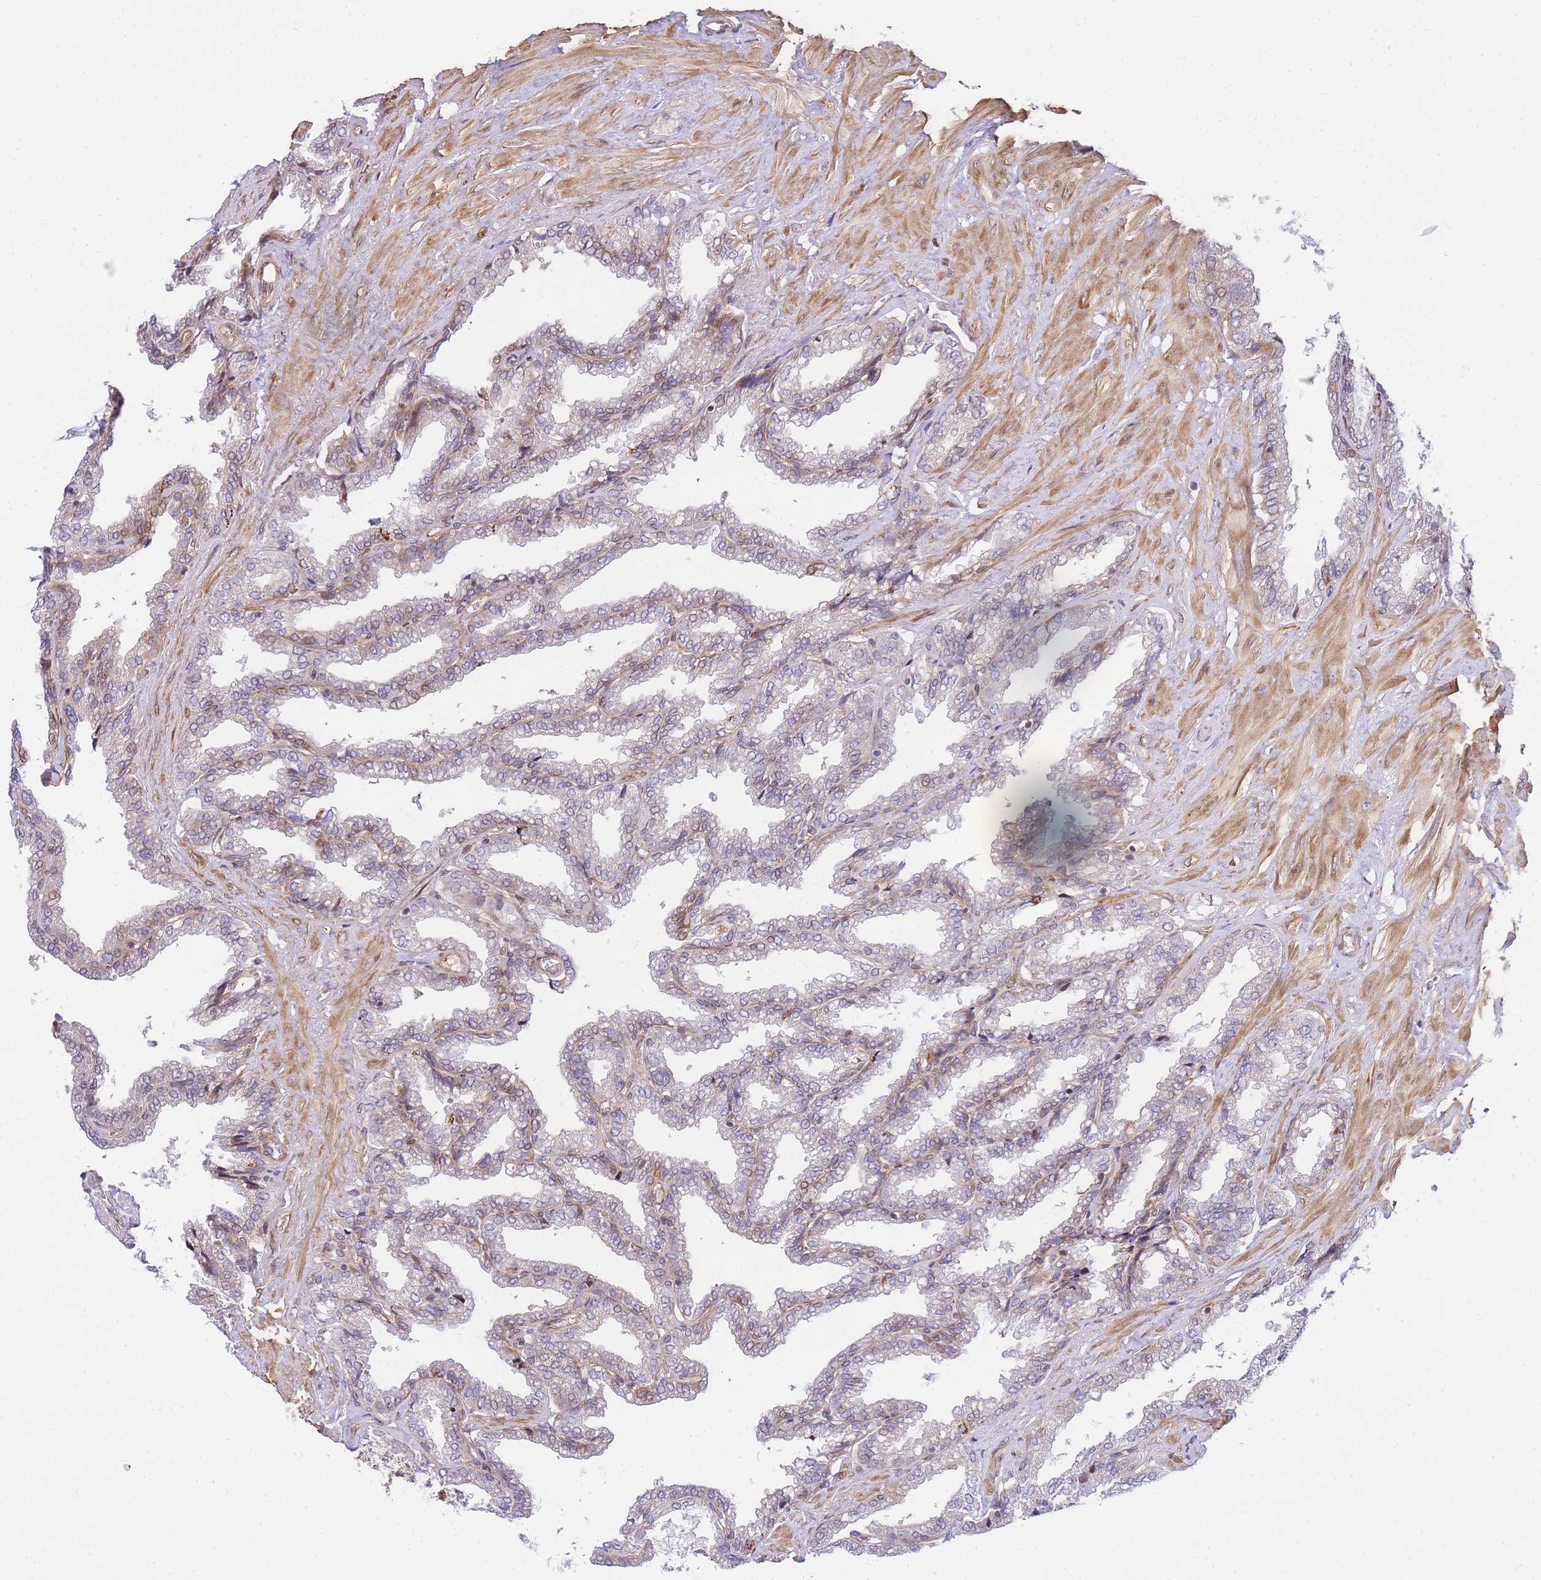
{"staining": {"intensity": "moderate", "quantity": "<25%", "location": "cytoplasmic/membranous"}, "tissue": "seminal vesicle", "cell_type": "Glandular cells", "image_type": "normal", "snomed": [{"axis": "morphology", "description": "Normal tissue, NOS"}, {"axis": "topography", "description": "Seminal veicle"}], "caption": "High-power microscopy captured an IHC image of unremarkable seminal vesicle, revealing moderate cytoplasmic/membranous staining in approximately <25% of glandular cells.", "gene": "S100PBP", "patient": {"sex": "male", "age": 46}}